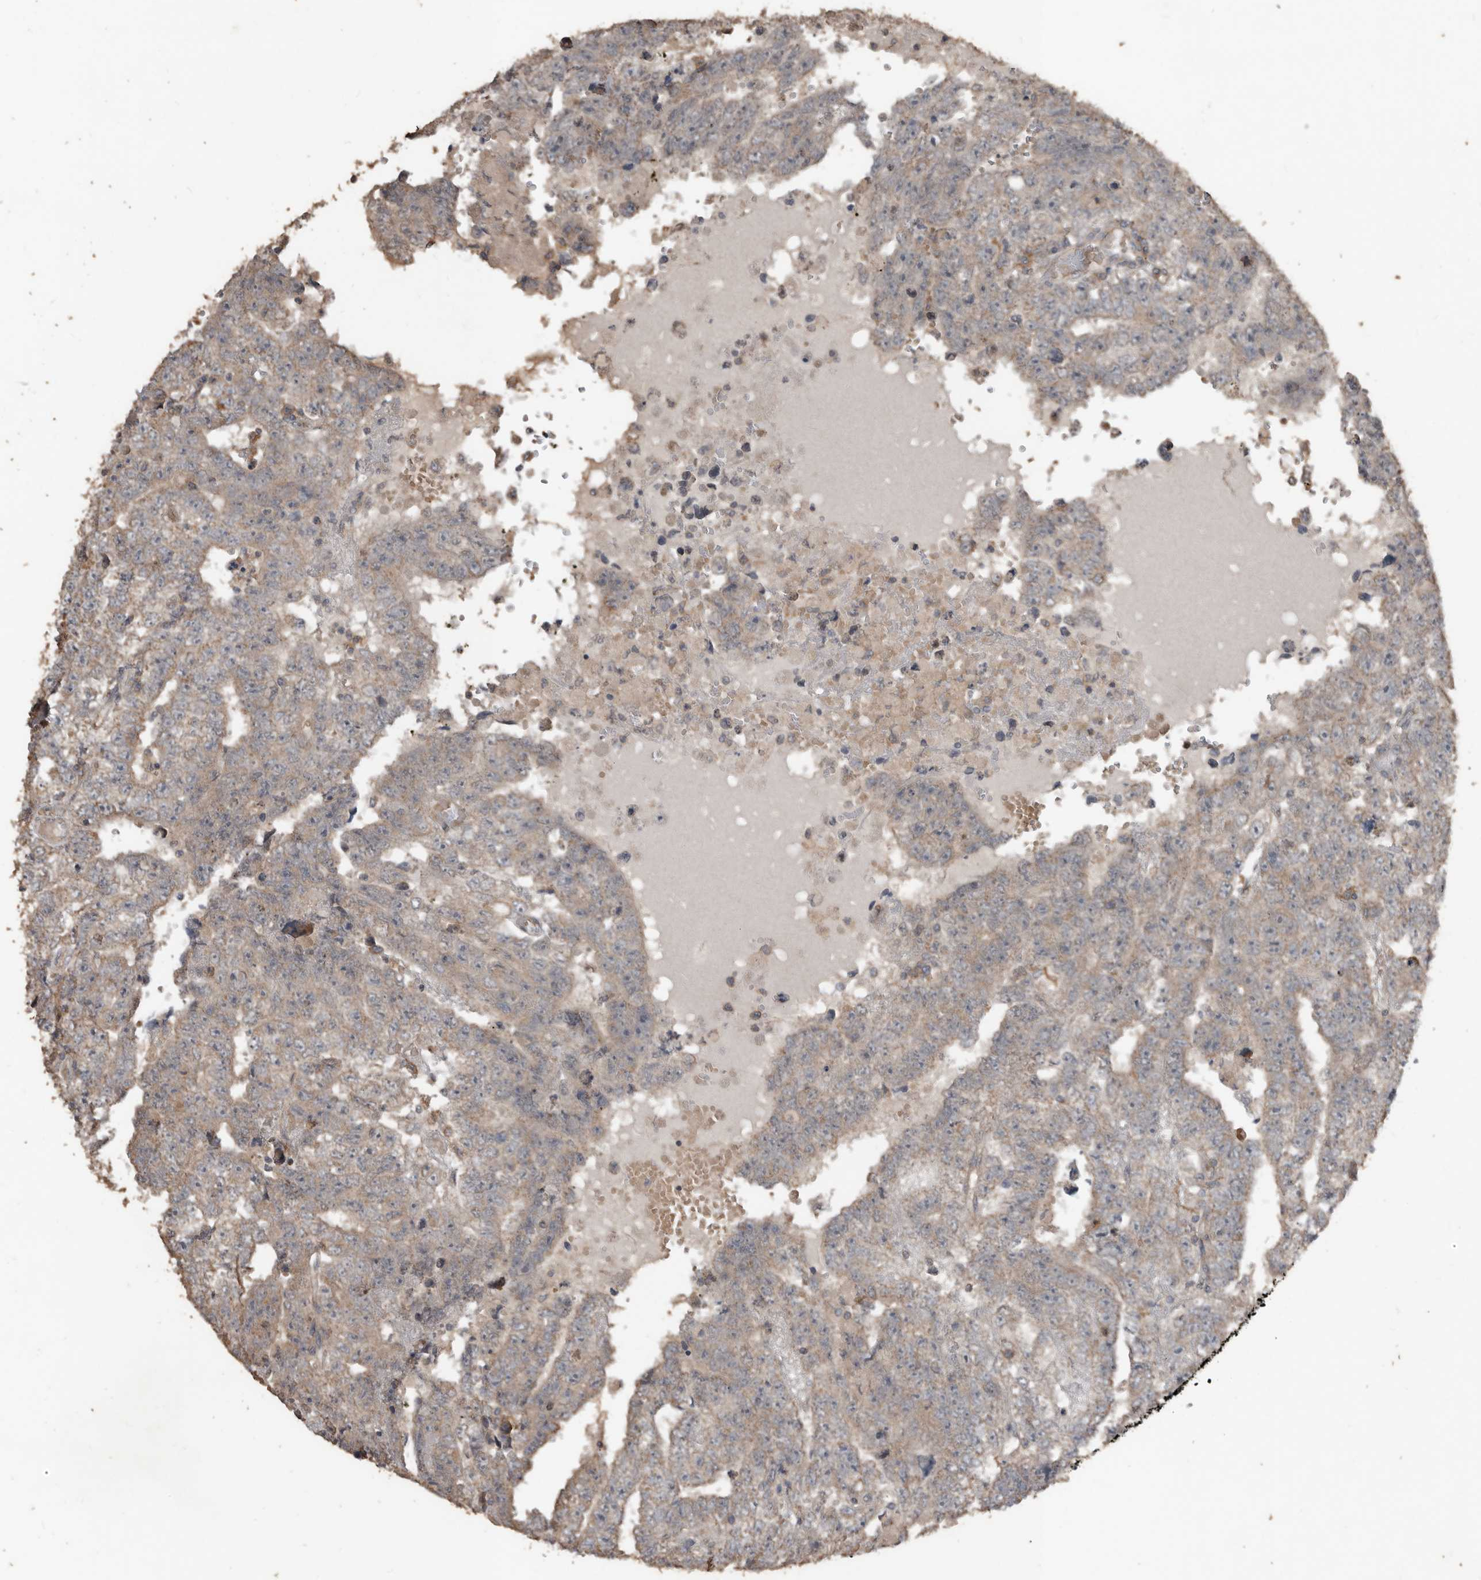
{"staining": {"intensity": "weak", "quantity": ">75%", "location": "cytoplasmic/membranous"}, "tissue": "testis cancer", "cell_type": "Tumor cells", "image_type": "cancer", "snomed": [{"axis": "morphology", "description": "Carcinoma, Embryonal, NOS"}, {"axis": "topography", "description": "Testis"}], "caption": "An image of embryonal carcinoma (testis) stained for a protein exhibits weak cytoplasmic/membranous brown staining in tumor cells. The staining was performed using DAB to visualize the protein expression in brown, while the nuclei were stained in blue with hematoxylin (Magnification: 20x).", "gene": "BAMBI", "patient": {"sex": "male", "age": 25}}